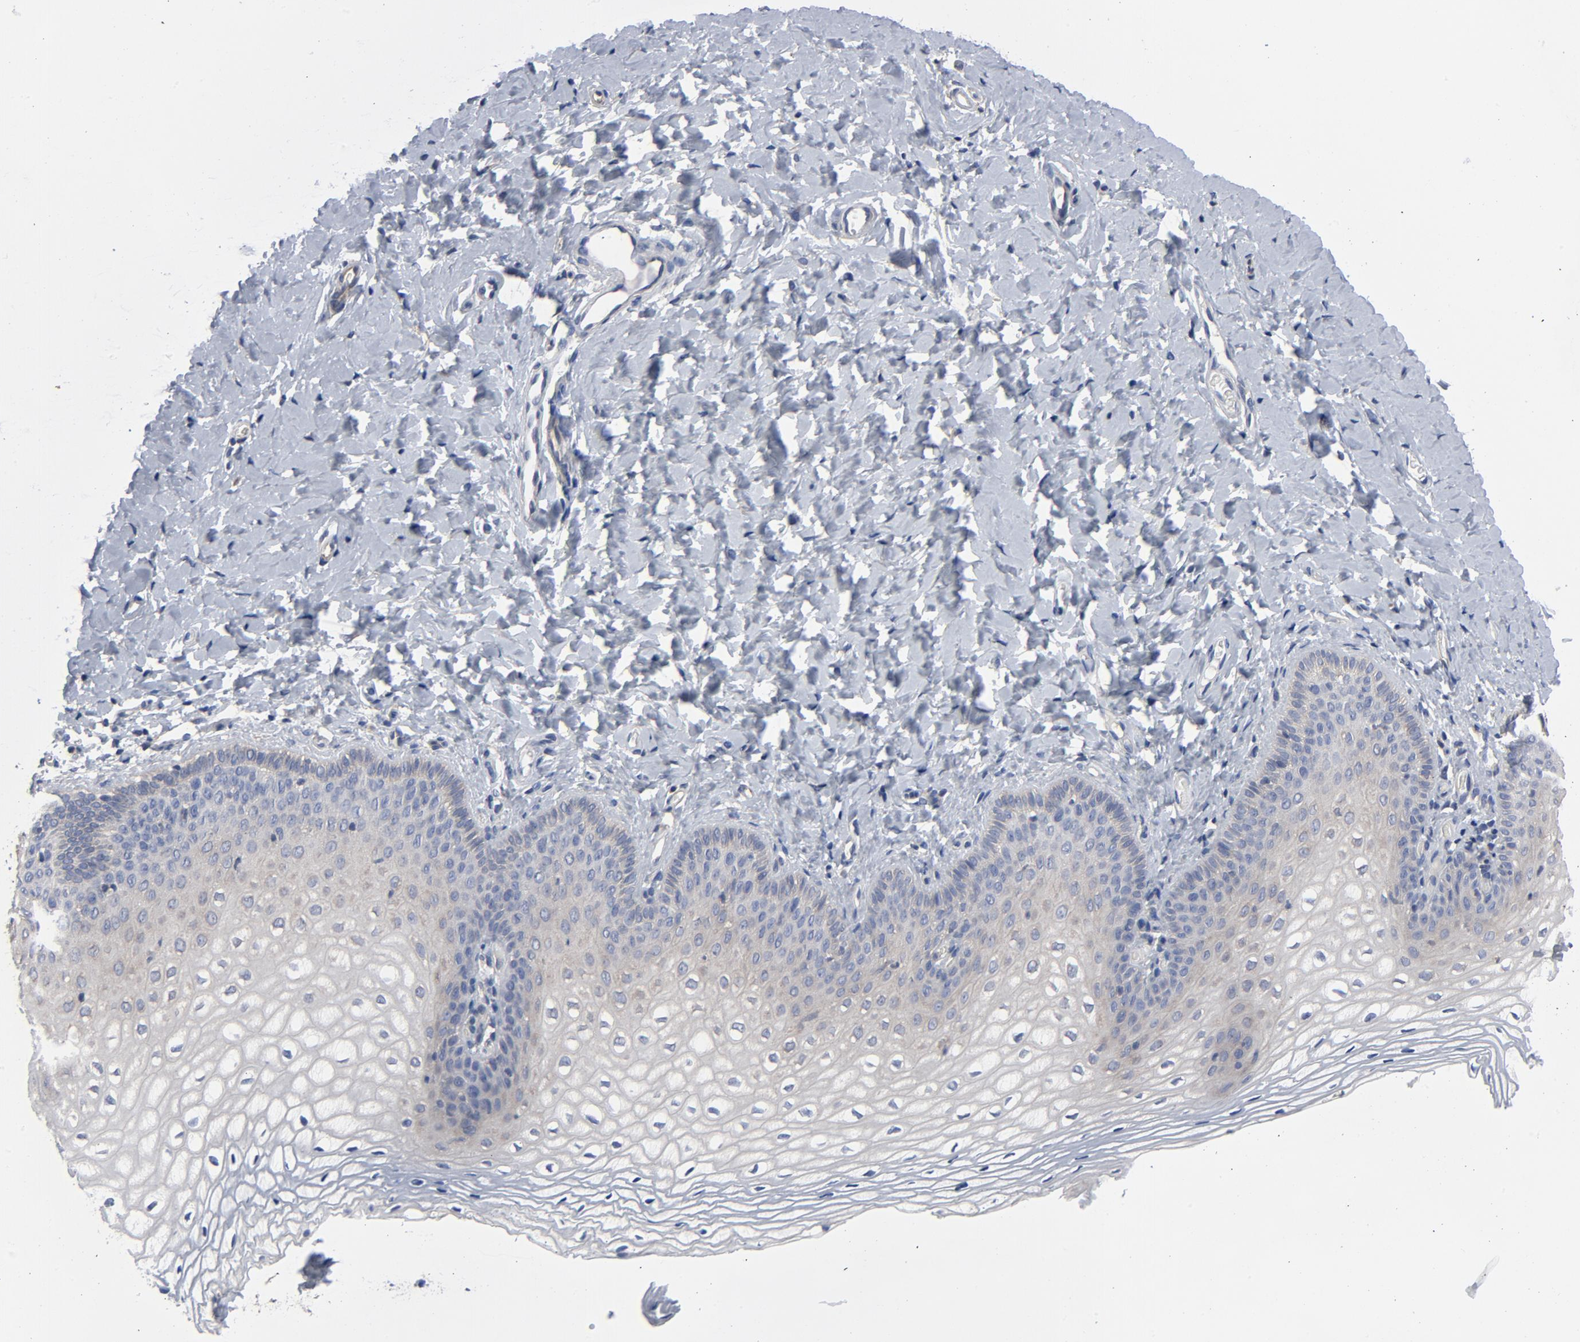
{"staining": {"intensity": "weak", "quantity": "<25%", "location": "cytoplasmic/membranous"}, "tissue": "vagina", "cell_type": "Squamous epithelial cells", "image_type": "normal", "snomed": [{"axis": "morphology", "description": "Normal tissue, NOS"}, {"axis": "topography", "description": "Vagina"}], "caption": "Immunohistochemistry photomicrograph of unremarkable vagina stained for a protein (brown), which displays no positivity in squamous epithelial cells. (DAB (3,3'-diaminobenzidine) IHC, high magnification).", "gene": "DYNLT3", "patient": {"sex": "female", "age": 55}}